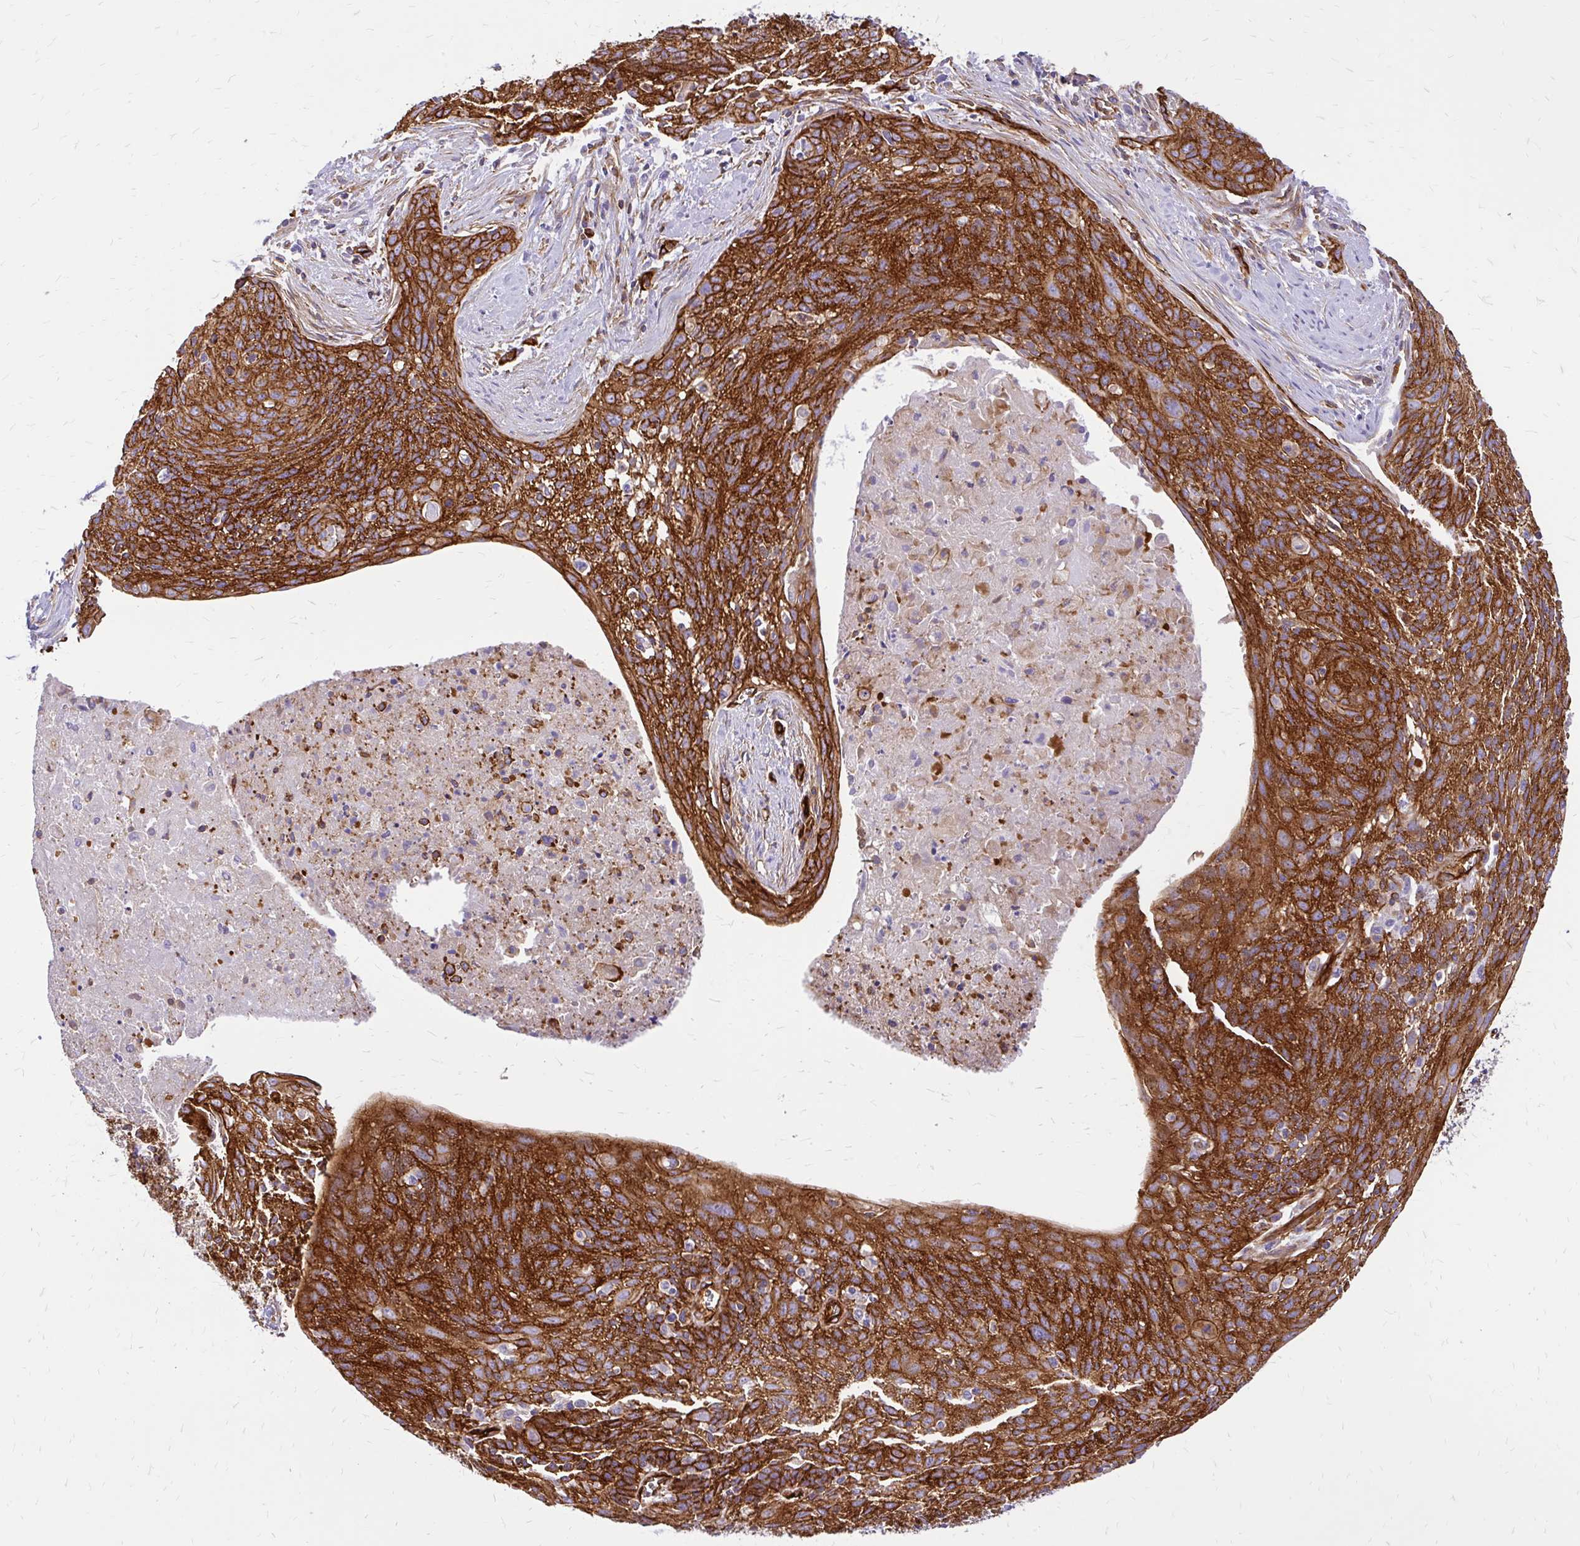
{"staining": {"intensity": "strong", "quantity": ">75%", "location": "cytoplasmic/membranous"}, "tissue": "cervical cancer", "cell_type": "Tumor cells", "image_type": "cancer", "snomed": [{"axis": "morphology", "description": "Squamous cell carcinoma, NOS"}, {"axis": "topography", "description": "Cervix"}], "caption": "DAB (3,3'-diaminobenzidine) immunohistochemical staining of cervical squamous cell carcinoma demonstrates strong cytoplasmic/membranous protein expression in approximately >75% of tumor cells.", "gene": "MAP1LC3B", "patient": {"sex": "female", "age": 55}}